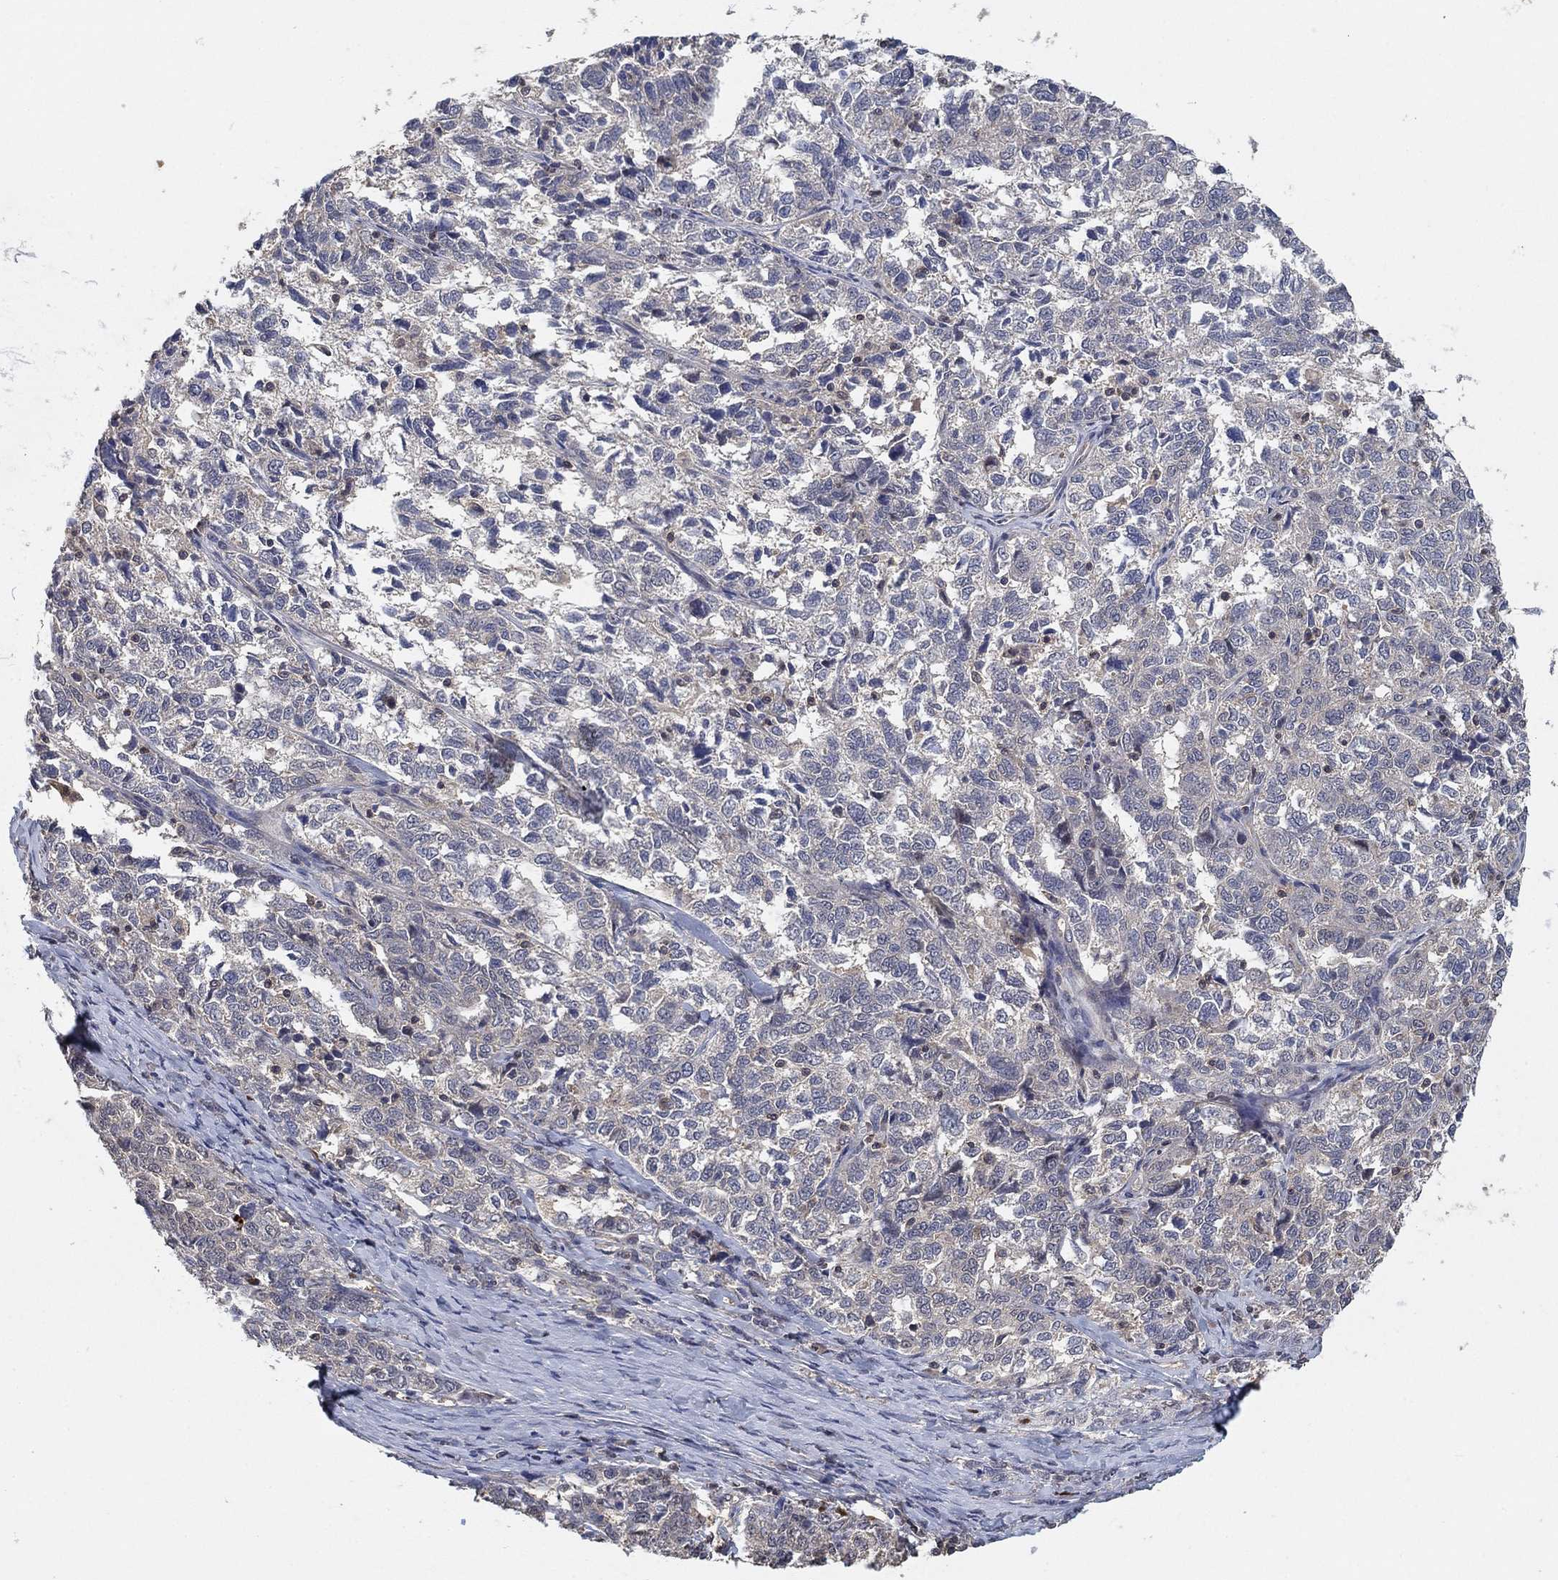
{"staining": {"intensity": "negative", "quantity": "none", "location": "none"}, "tissue": "ovarian cancer", "cell_type": "Tumor cells", "image_type": "cancer", "snomed": [{"axis": "morphology", "description": "Cystadenocarcinoma, serous, NOS"}, {"axis": "topography", "description": "Ovary"}], "caption": "This is a photomicrograph of immunohistochemistry (IHC) staining of ovarian cancer (serous cystadenocarcinoma), which shows no expression in tumor cells.", "gene": "CCDC43", "patient": {"sex": "female", "age": 71}}